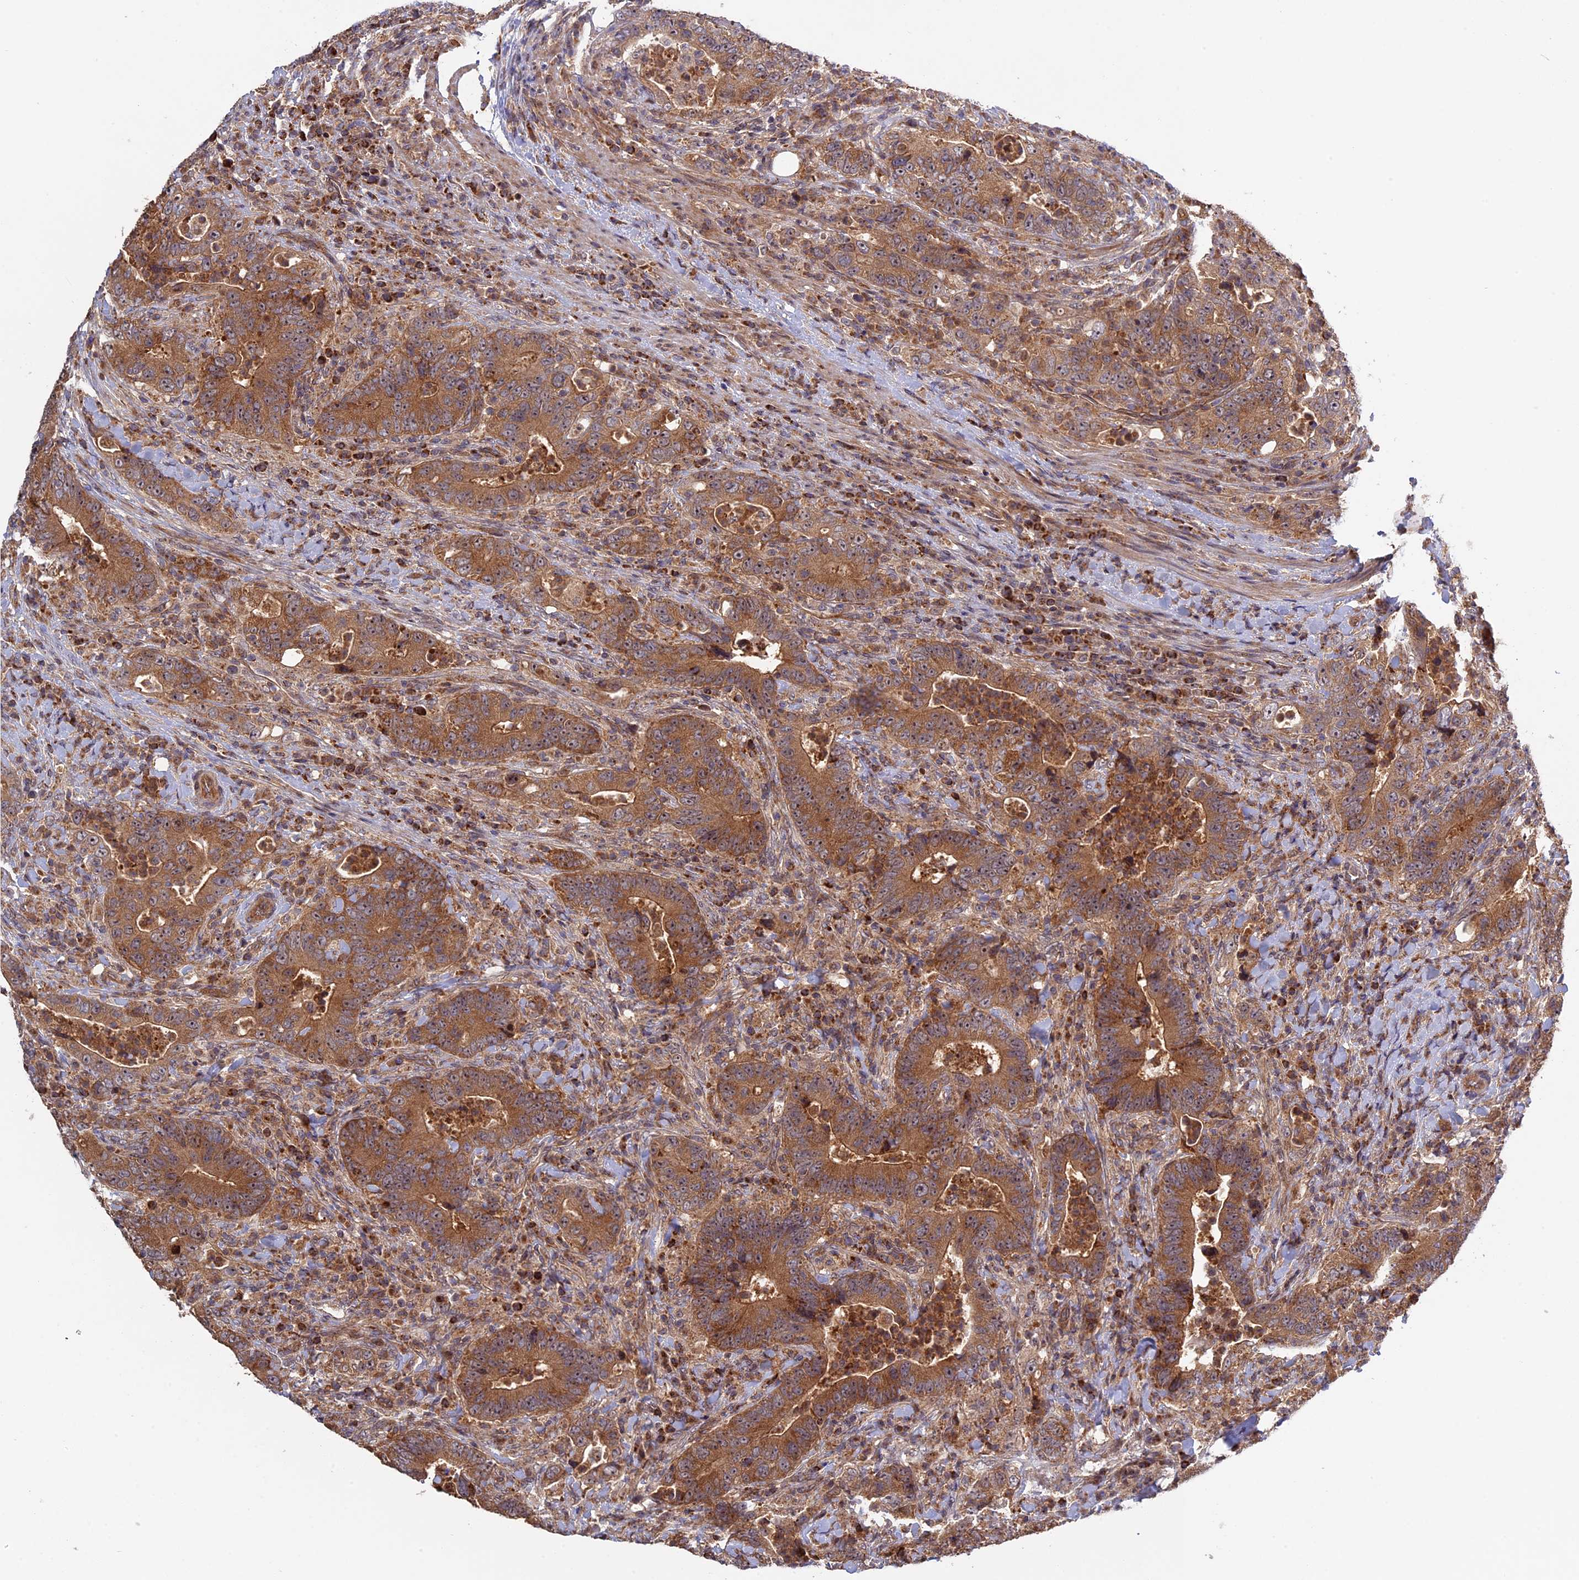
{"staining": {"intensity": "strong", "quantity": ">75%", "location": "cytoplasmic/membranous,nuclear"}, "tissue": "colorectal cancer", "cell_type": "Tumor cells", "image_type": "cancer", "snomed": [{"axis": "morphology", "description": "Adenocarcinoma, NOS"}, {"axis": "topography", "description": "Colon"}], "caption": "Tumor cells exhibit high levels of strong cytoplasmic/membranous and nuclear staining in about >75% of cells in colorectal cancer.", "gene": "FERMT1", "patient": {"sex": "female", "age": 75}}